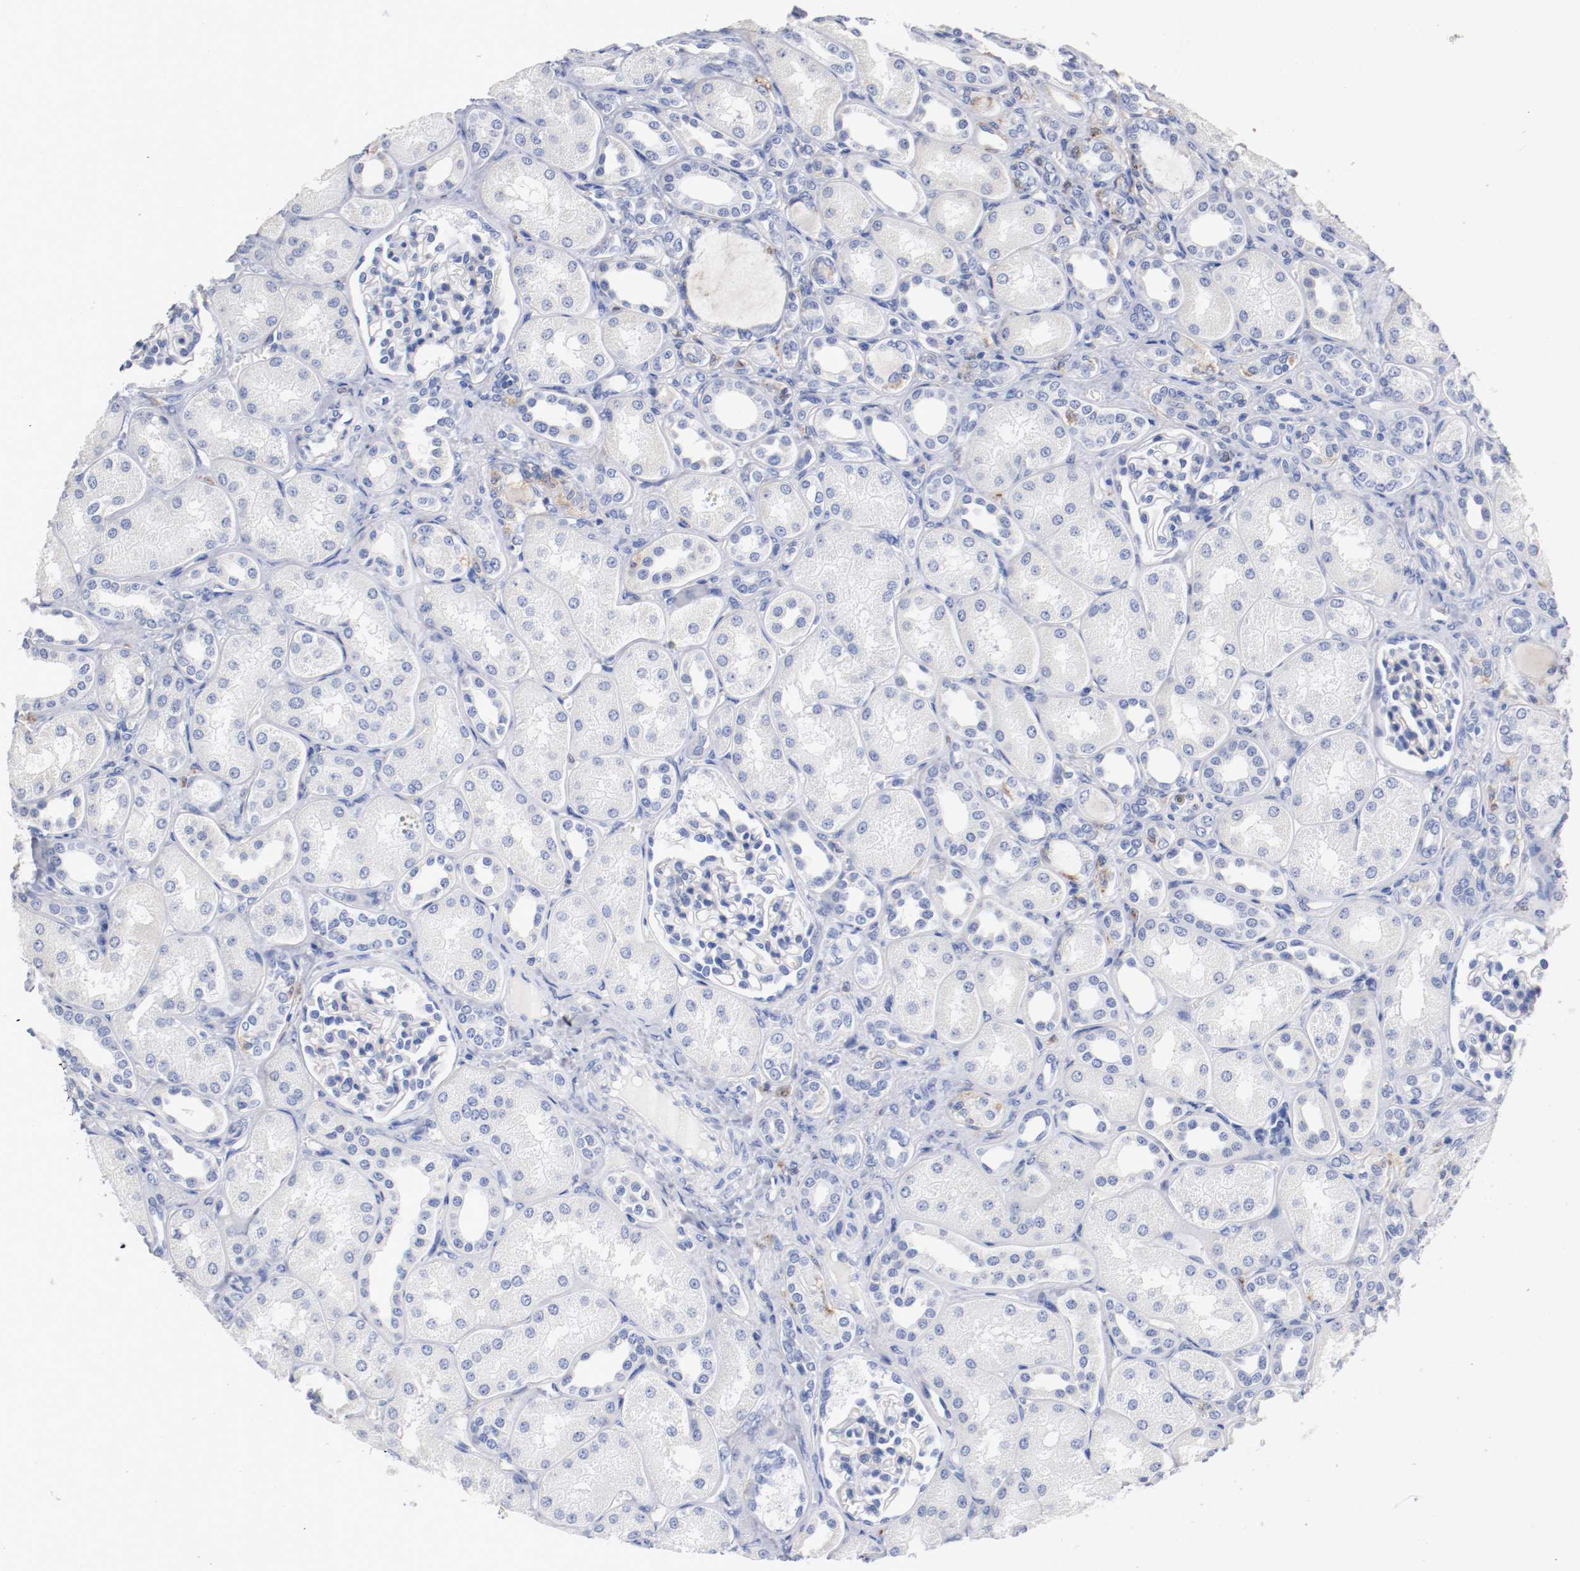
{"staining": {"intensity": "negative", "quantity": "none", "location": "none"}, "tissue": "kidney", "cell_type": "Cells in glomeruli", "image_type": "normal", "snomed": [{"axis": "morphology", "description": "Normal tissue, NOS"}, {"axis": "topography", "description": "Kidney"}], "caption": "Cells in glomeruli are negative for brown protein staining in benign kidney. (Immunohistochemistry, brightfield microscopy, high magnification).", "gene": "FGFBP1", "patient": {"sex": "male", "age": 7}}